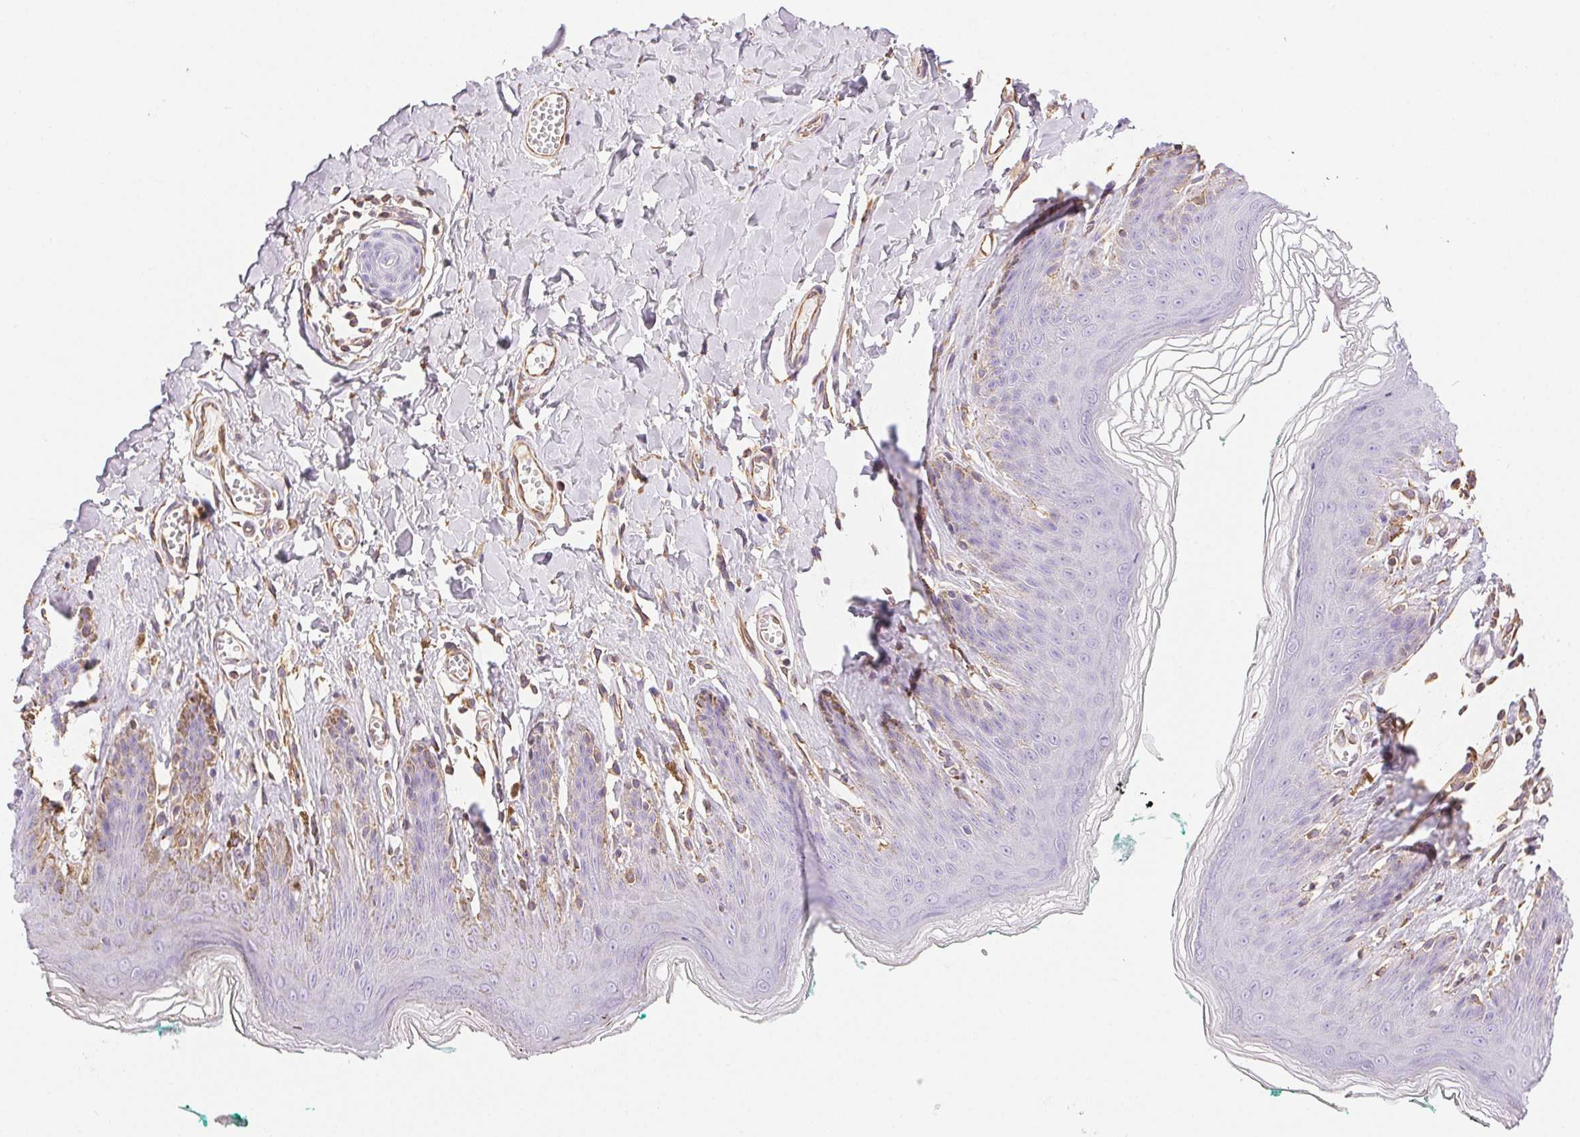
{"staining": {"intensity": "negative", "quantity": "none", "location": "none"}, "tissue": "skin", "cell_type": "Epidermal cells", "image_type": "normal", "snomed": [{"axis": "morphology", "description": "Normal tissue, NOS"}, {"axis": "topography", "description": "Vulva"}, {"axis": "topography", "description": "Peripheral nerve tissue"}], "caption": "Skin stained for a protein using immunohistochemistry shows no staining epidermal cells.", "gene": "GFAP", "patient": {"sex": "female", "age": 66}}